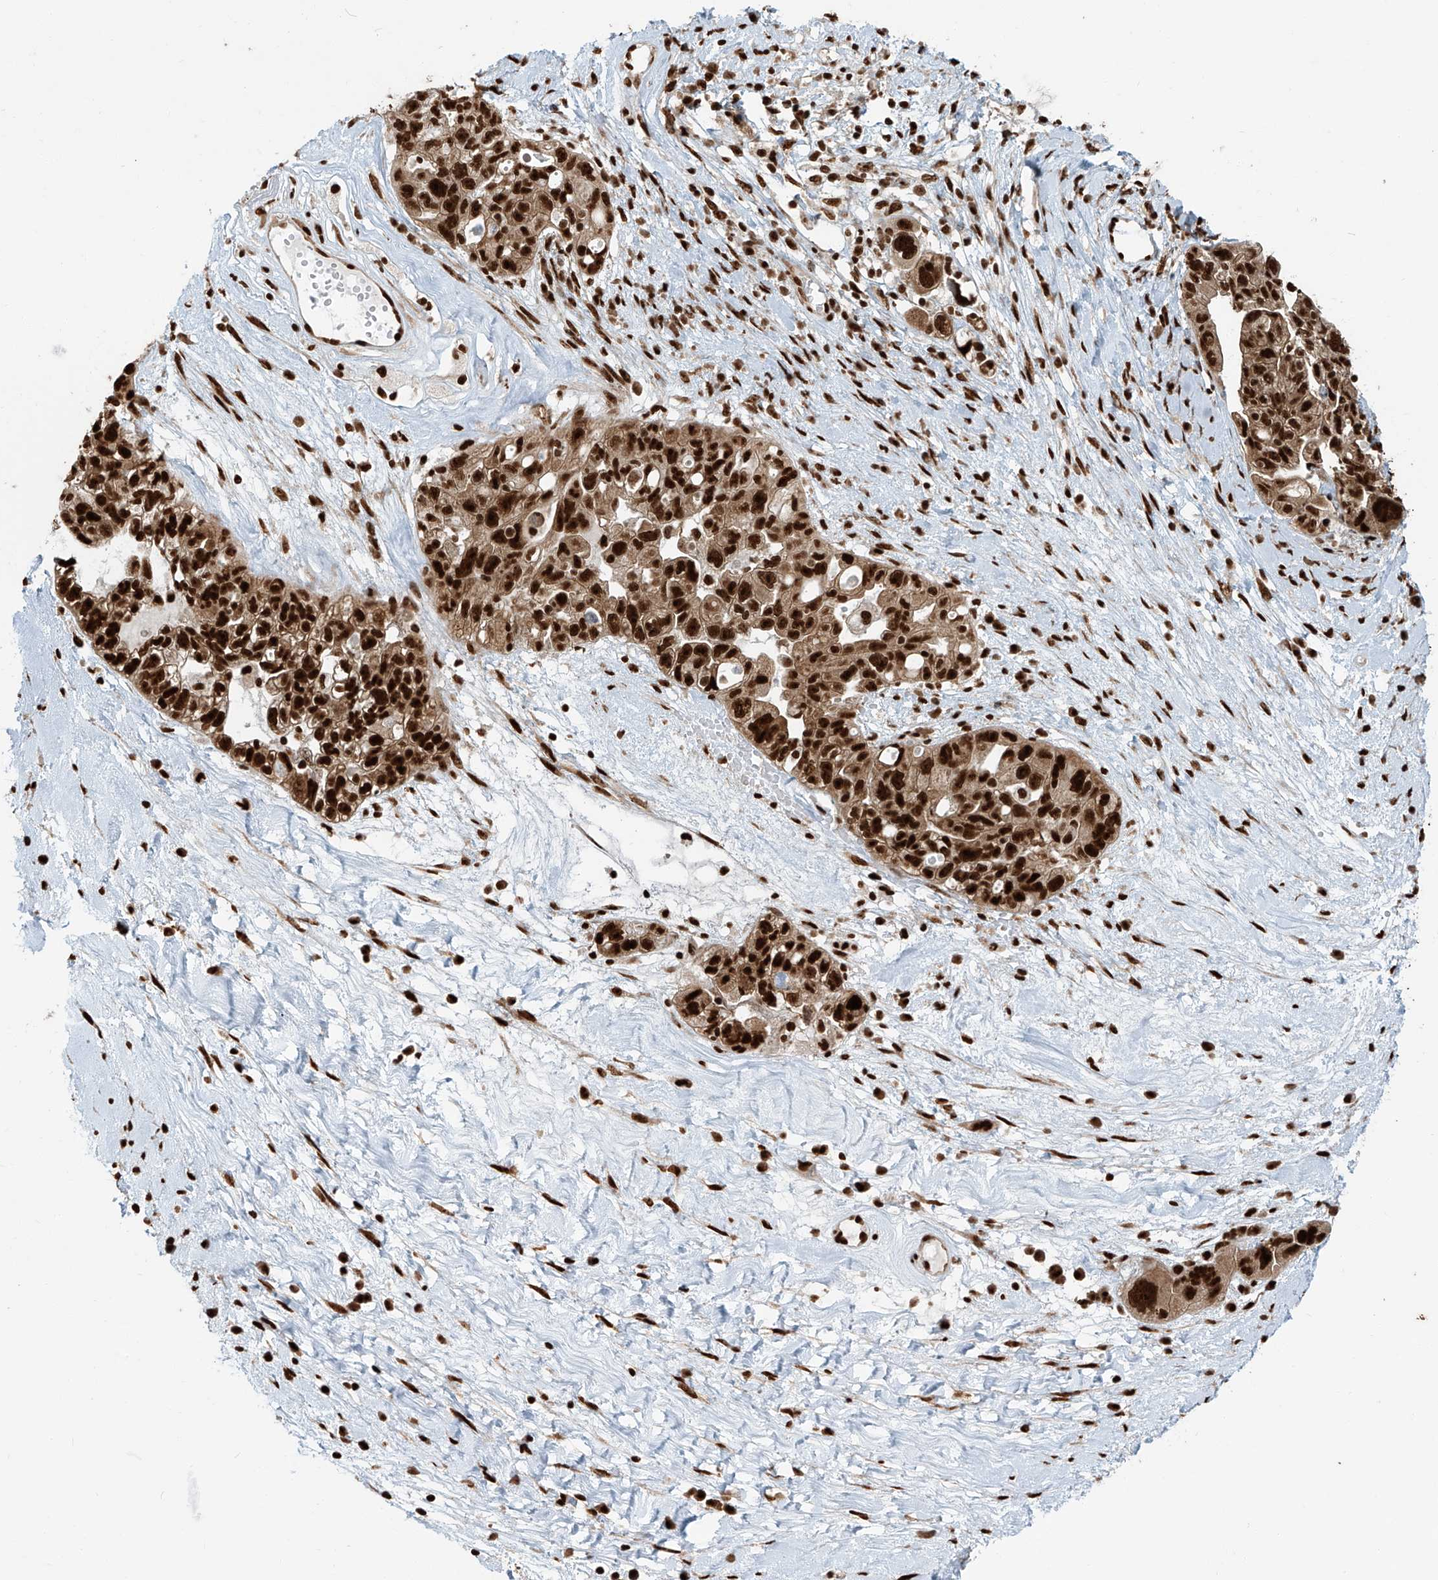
{"staining": {"intensity": "strong", "quantity": ">75%", "location": "nuclear"}, "tissue": "ovarian cancer", "cell_type": "Tumor cells", "image_type": "cancer", "snomed": [{"axis": "morphology", "description": "Carcinoma, NOS"}, {"axis": "morphology", "description": "Cystadenocarcinoma, serous, NOS"}, {"axis": "topography", "description": "Ovary"}], "caption": "The histopathology image demonstrates a brown stain indicating the presence of a protein in the nuclear of tumor cells in ovarian cancer (serous cystadenocarcinoma).", "gene": "FAM193B", "patient": {"sex": "female", "age": 69}}